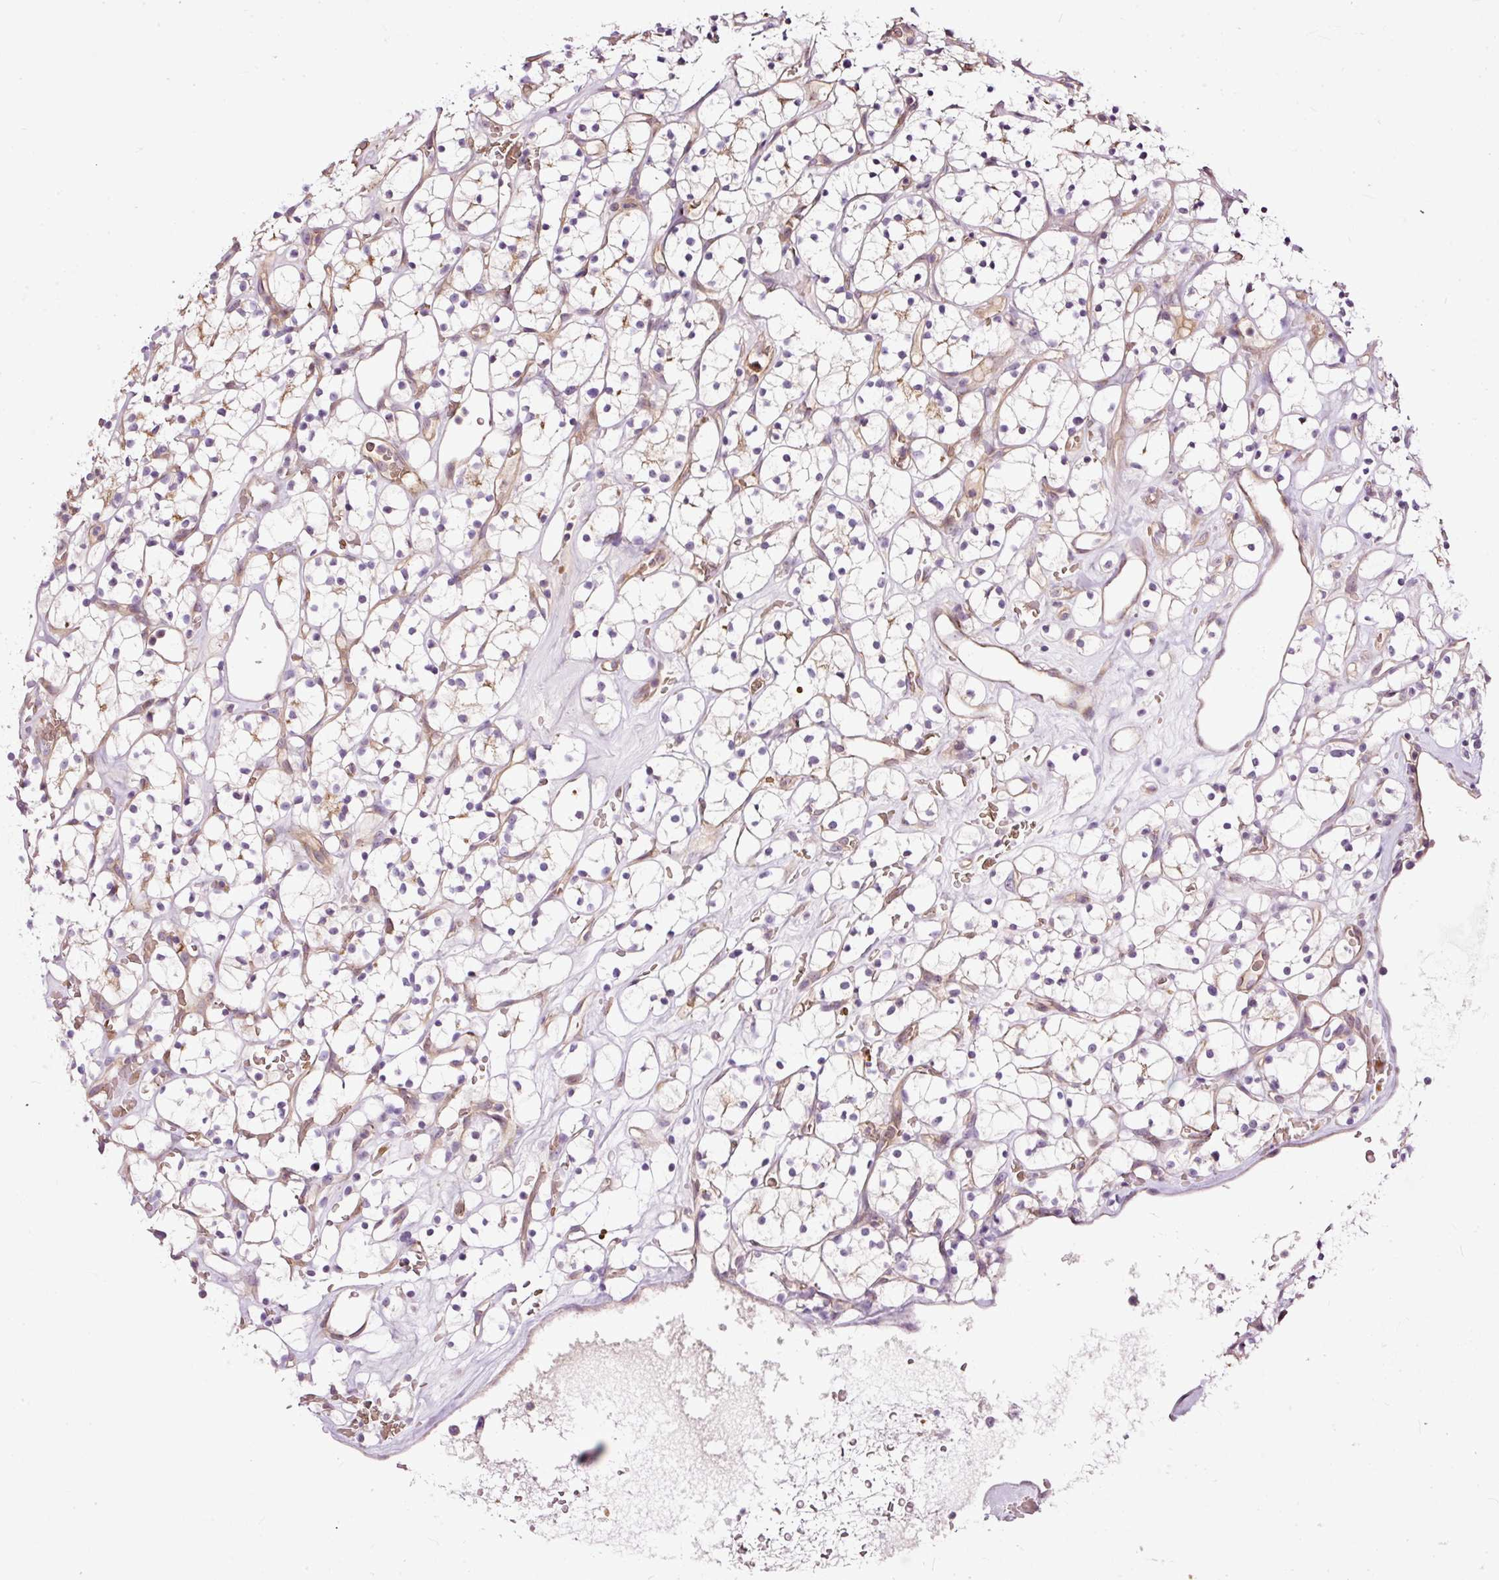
{"staining": {"intensity": "negative", "quantity": "none", "location": "none"}, "tissue": "renal cancer", "cell_type": "Tumor cells", "image_type": "cancer", "snomed": [{"axis": "morphology", "description": "Adenocarcinoma, NOS"}, {"axis": "topography", "description": "Kidney"}], "caption": "Immunohistochemistry (IHC) photomicrograph of human renal cancer stained for a protein (brown), which reveals no positivity in tumor cells.", "gene": "USHBP1", "patient": {"sex": "female", "age": 64}}